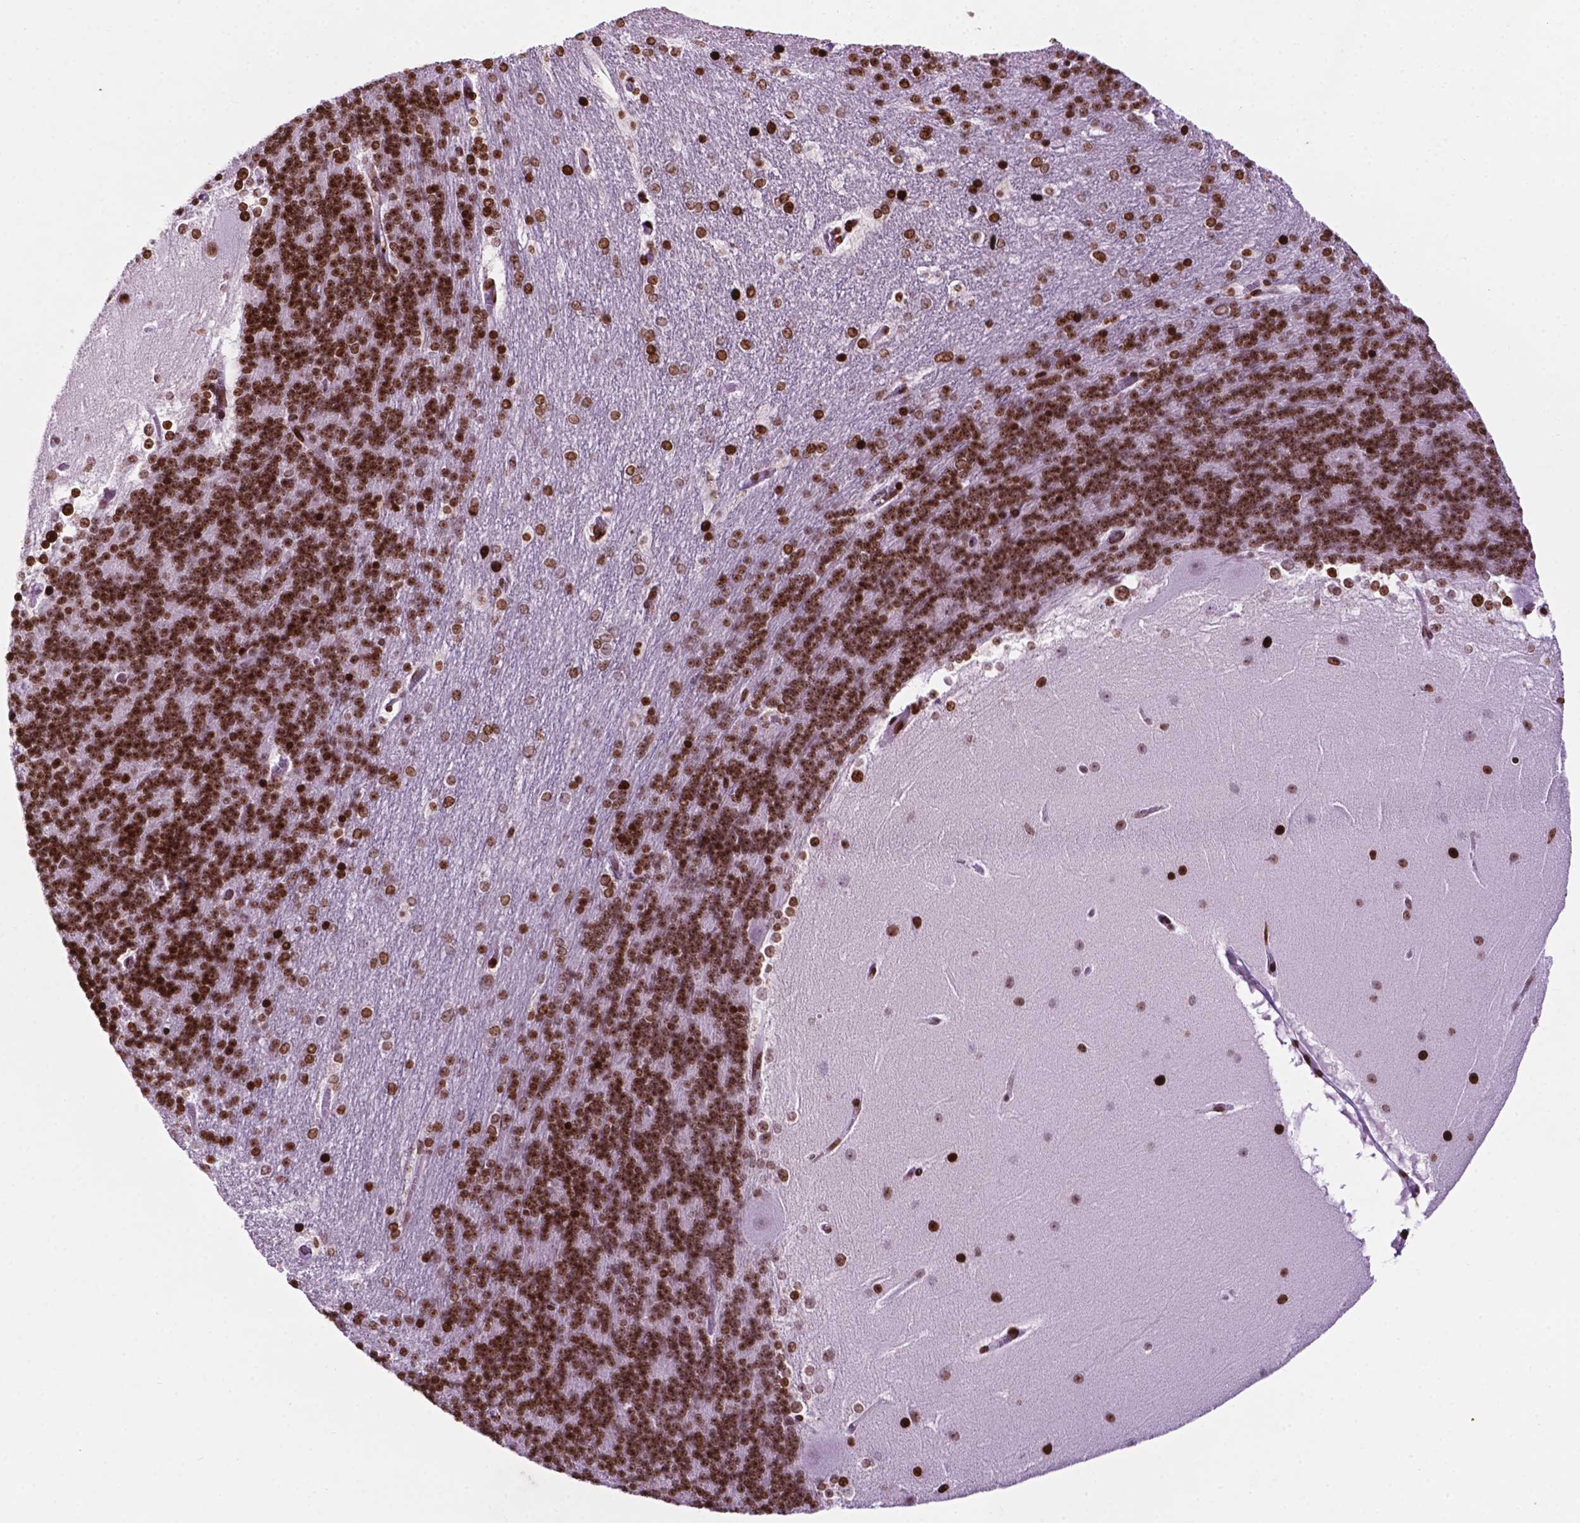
{"staining": {"intensity": "strong", "quantity": ">75%", "location": "nuclear"}, "tissue": "cerebellum", "cell_type": "Cells in granular layer", "image_type": "normal", "snomed": [{"axis": "morphology", "description": "Normal tissue, NOS"}, {"axis": "topography", "description": "Cerebellum"}], "caption": "Immunohistochemistry (IHC) (DAB) staining of benign human cerebellum demonstrates strong nuclear protein positivity in about >75% of cells in granular layer.", "gene": "TMEM250", "patient": {"sex": "female", "age": 19}}